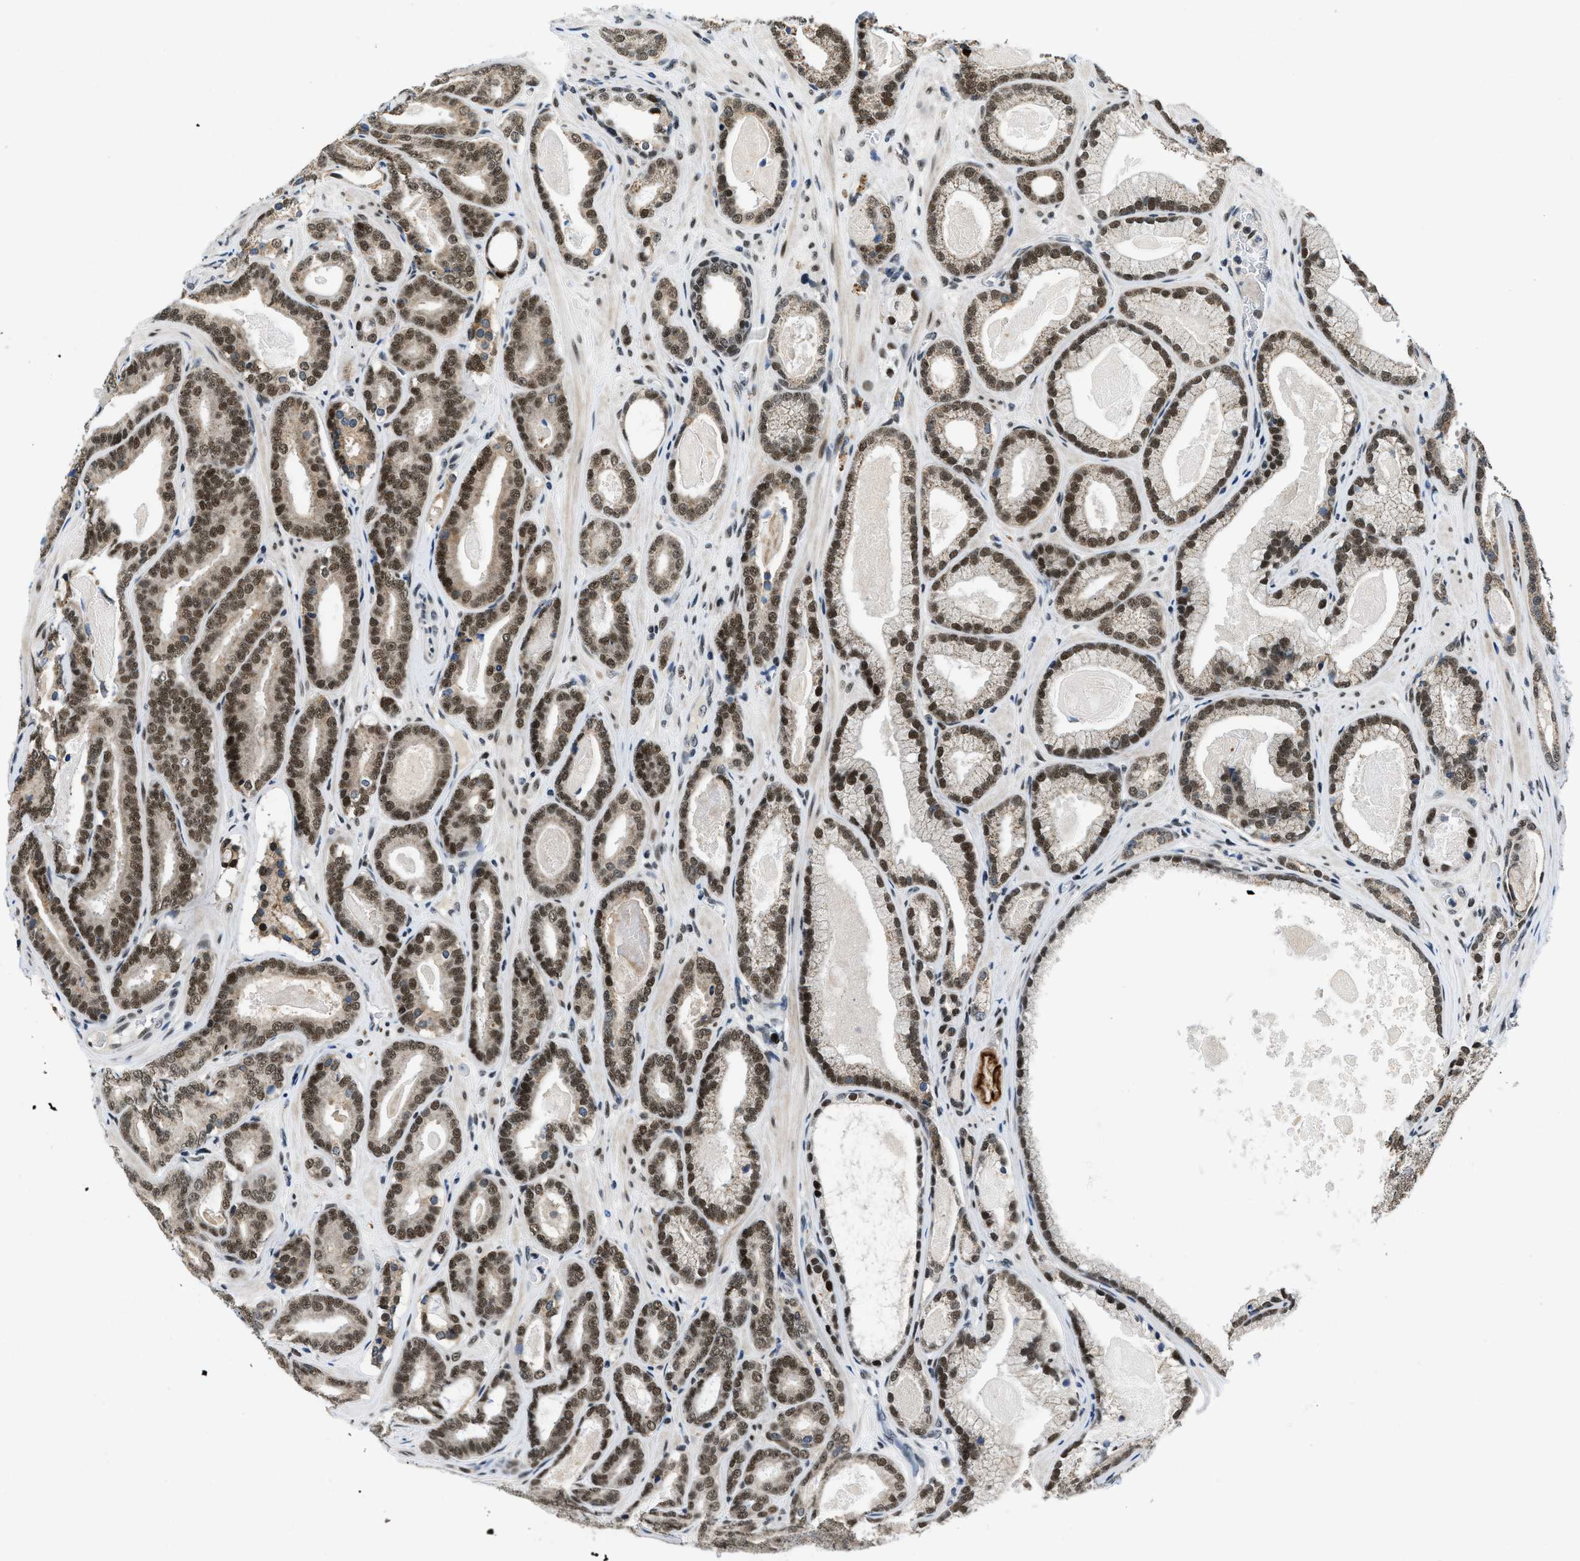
{"staining": {"intensity": "strong", "quantity": ">75%", "location": "nuclear"}, "tissue": "prostate cancer", "cell_type": "Tumor cells", "image_type": "cancer", "snomed": [{"axis": "morphology", "description": "Adenocarcinoma, High grade"}, {"axis": "topography", "description": "Prostate"}], "caption": "High-power microscopy captured an immunohistochemistry (IHC) micrograph of prostate adenocarcinoma (high-grade), revealing strong nuclear staining in approximately >75% of tumor cells.", "gene": "KDM3B", "patient": {"sex": "male", "age": 60}}